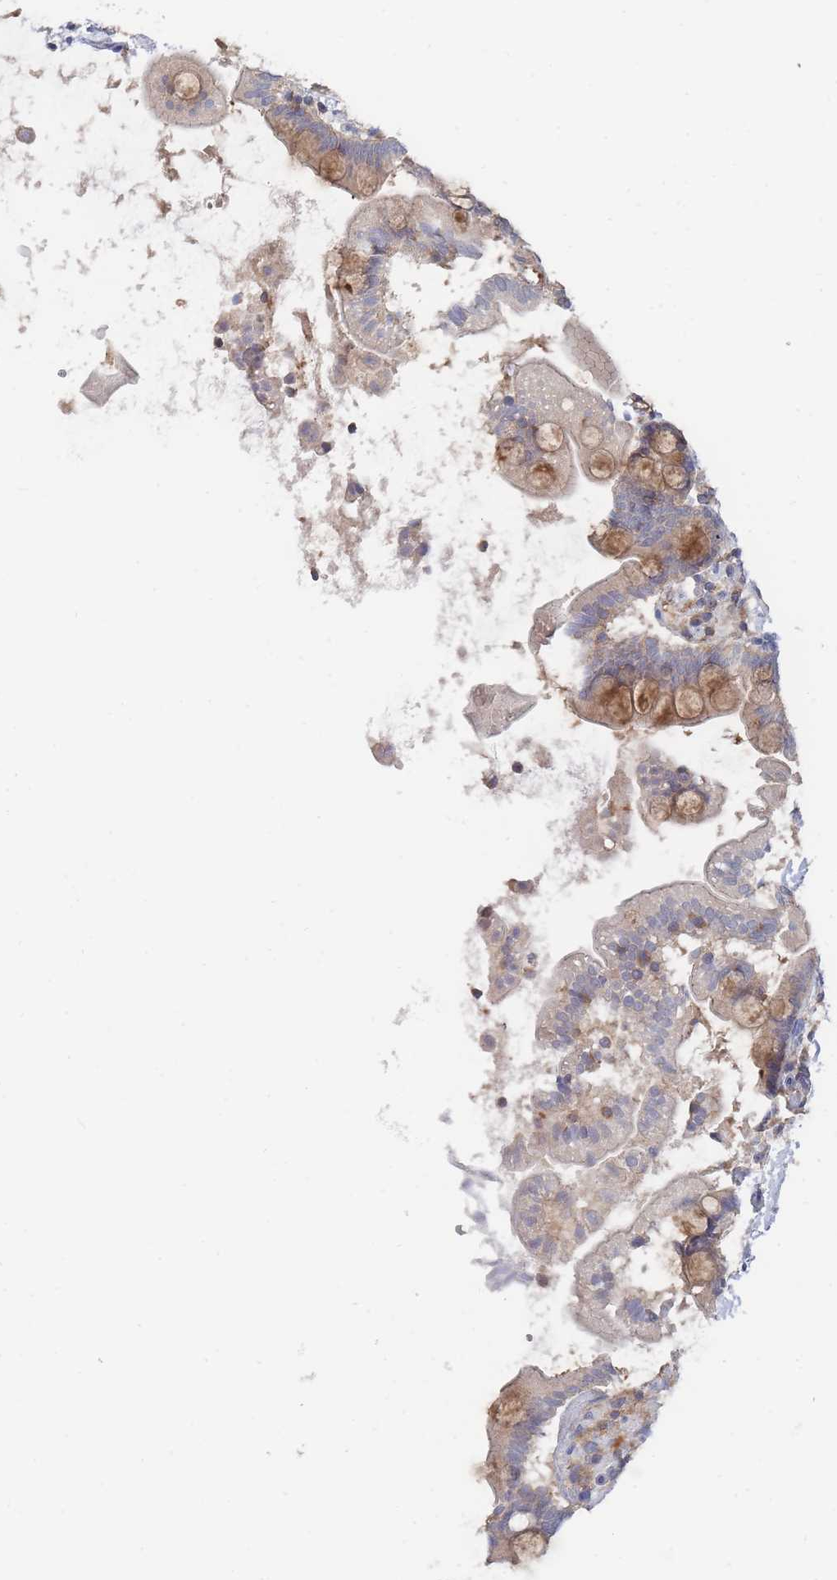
{"staining": {"intensity": "moderate", "quantity": ">75%", "location": "cytoplasmic/membranous"}, "tissue": "small intestine", "cell_type": "Glandular cells", "image_type": "normal", "snomed": [{"axis": "morphology", "description": "Normal tissue, NOS"}, {"axis": "topography", "description": "Small intestine"}], "caption": "Immunohistochemistry (DAB) staining of unremarkable human small intestine displays moderate cytoplasmic/membranous protein positivity in approximately >75% of glandular cells. (DAB (3,3'-diaminobenzidine) IHC, brown staining for protein, blue staining for nuclei).", "gene": "PPP6C", "patient": {"sex": "female", "age": 64}}